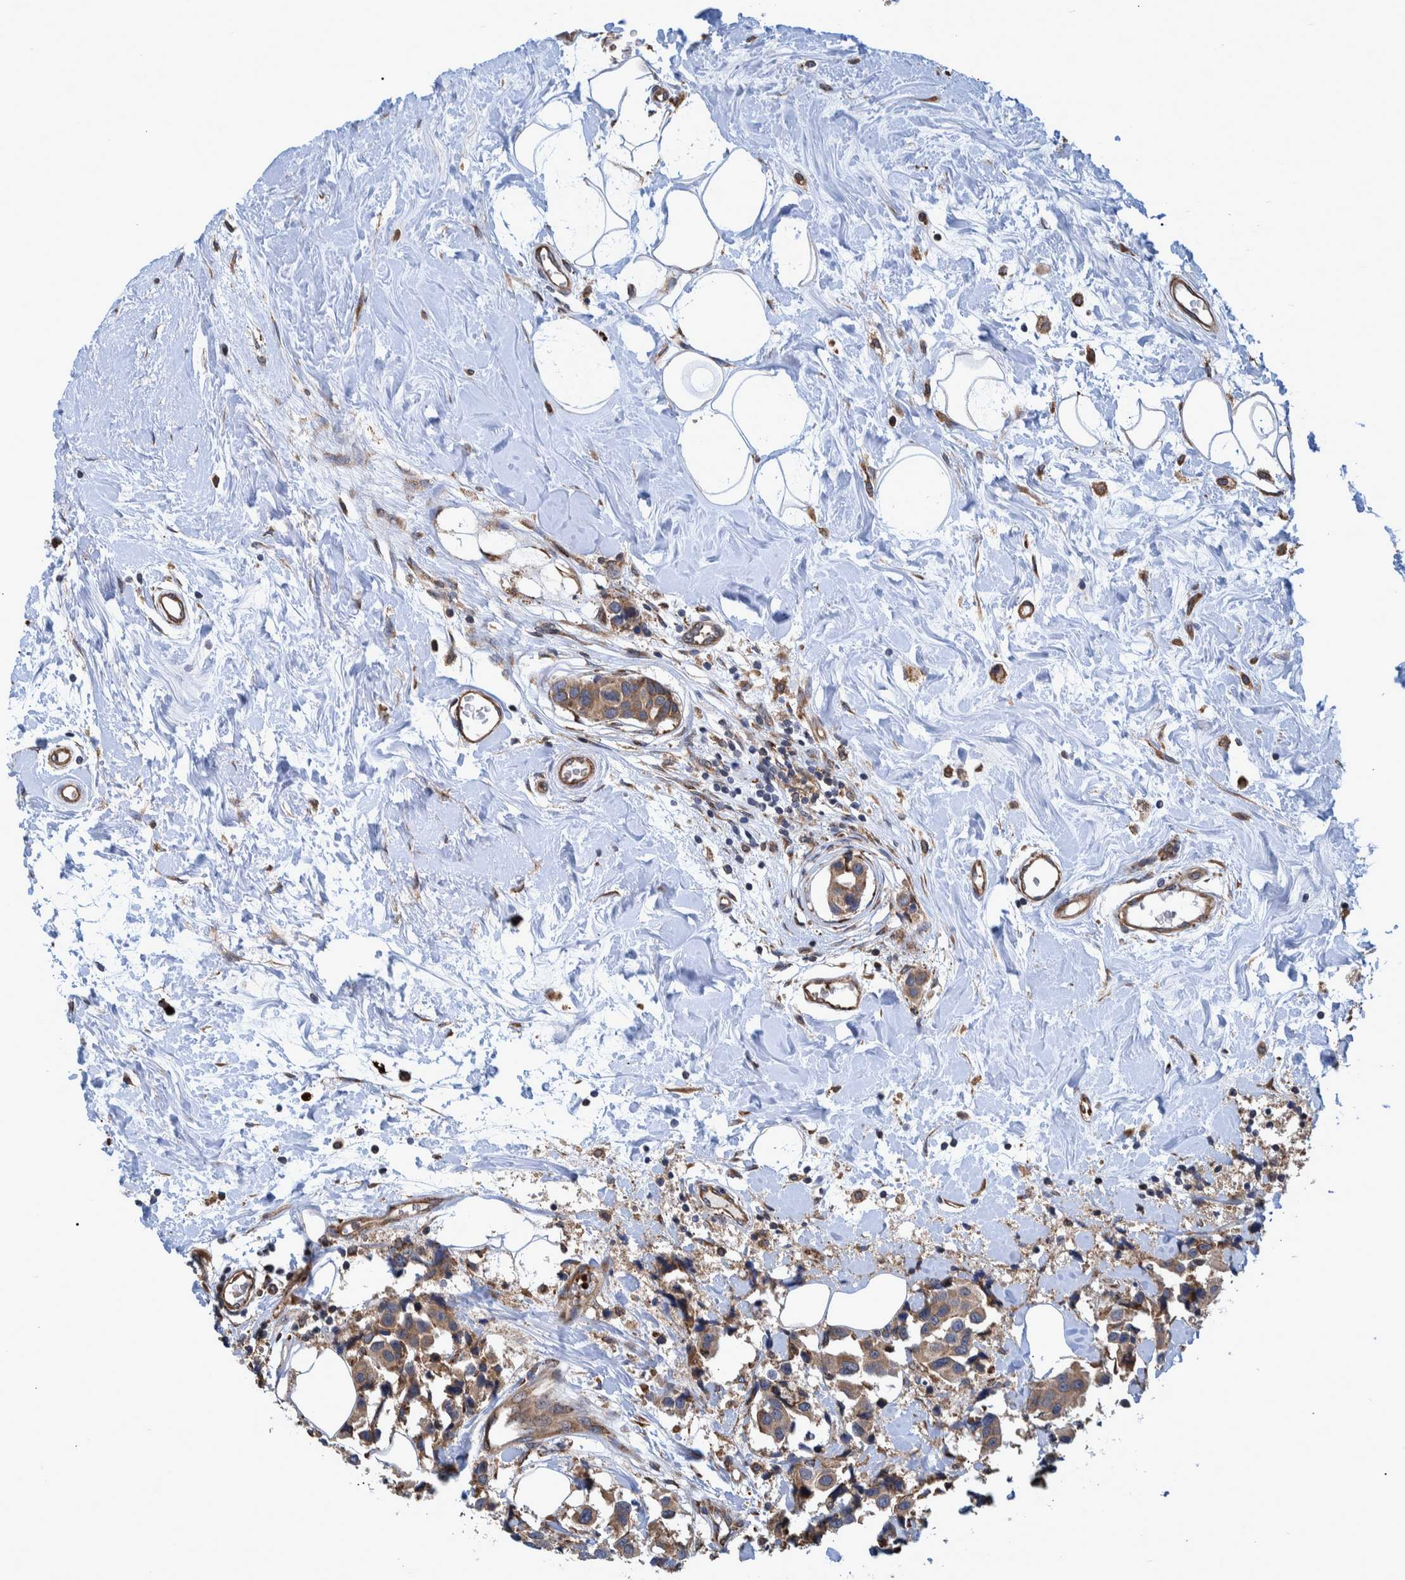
{"staining": {"intensity": "moderate", "quantity": ">75%", "location": "cytoplasmic/membranous"}, "tissue": "breast cancer", "cell_type": "Tumor cells", "image_type": "cancer", "snomed": [{"axis": "morphology", "description": "Normal tissue, NOS"}, {"axis": "morphology", "description": "Duct carcinoma"}, {"axis": "topography", "description": "Breast"}], "caption": "IHC of breast cancer shows medium levels of moderate cytoplasmic/membranous positivity in approximately >75% of tumor cells.", "gene": "SPAG5", "patient": {"sex": "female", "age": 39}}